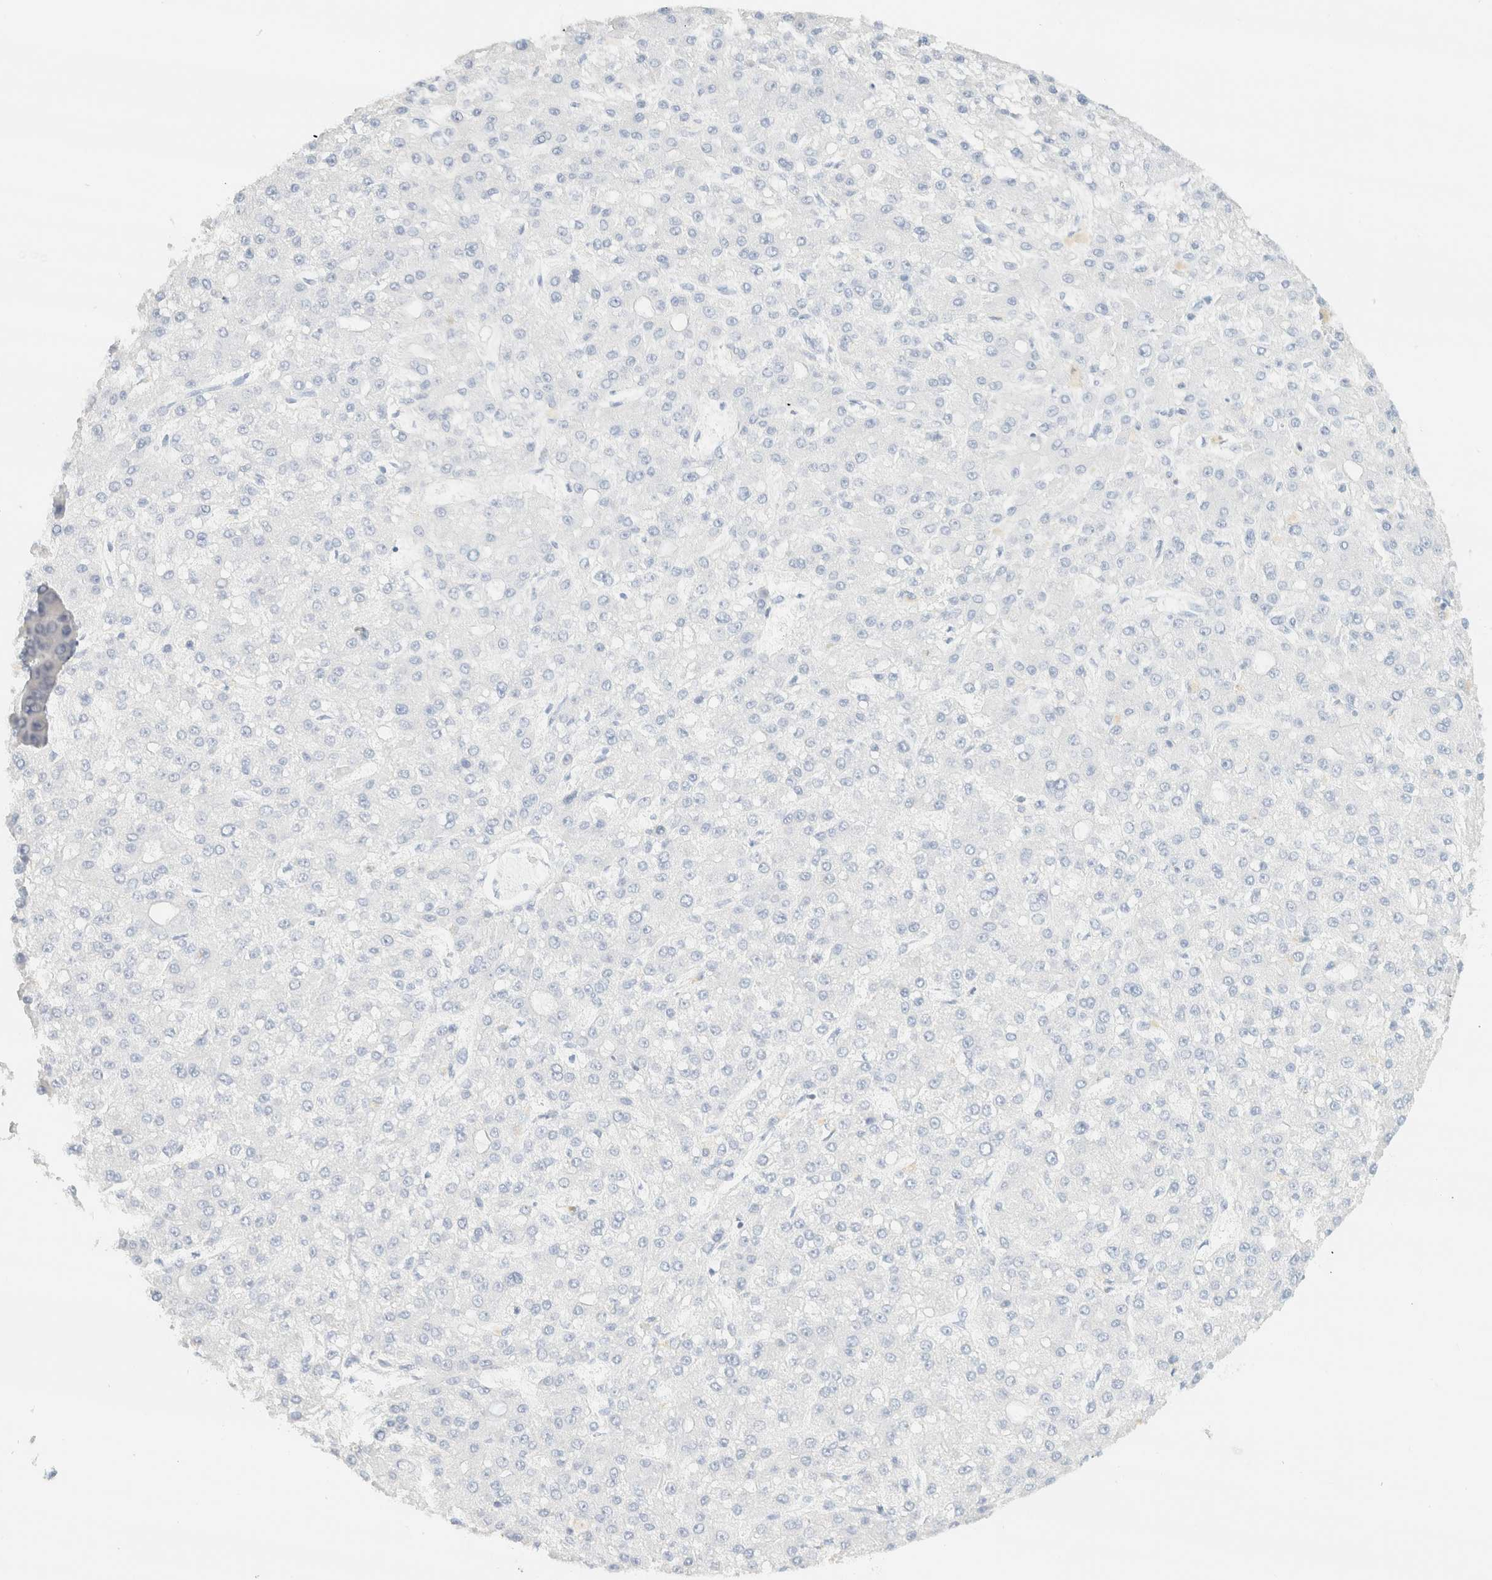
{"staining": {"intensity": "negative", "quantity": "none", "location": "none"}, "tissue": "liver cancer", "cell_type": "Tumor cells", "image_type": "cancer", "snomed": [{"axis": "morphology", "description": "Carcinoma, Hepatocellular, NOS"}, {"axis": "topography", "description": "Liver"}], "caption": "DAB (3,3'-diaminobenzidine) immunohistochemical staining of human liver cancer displays no significant expression in tumor cells.", "gene": "IKZF3", "patient": {"sex": "male", "age": 67}}